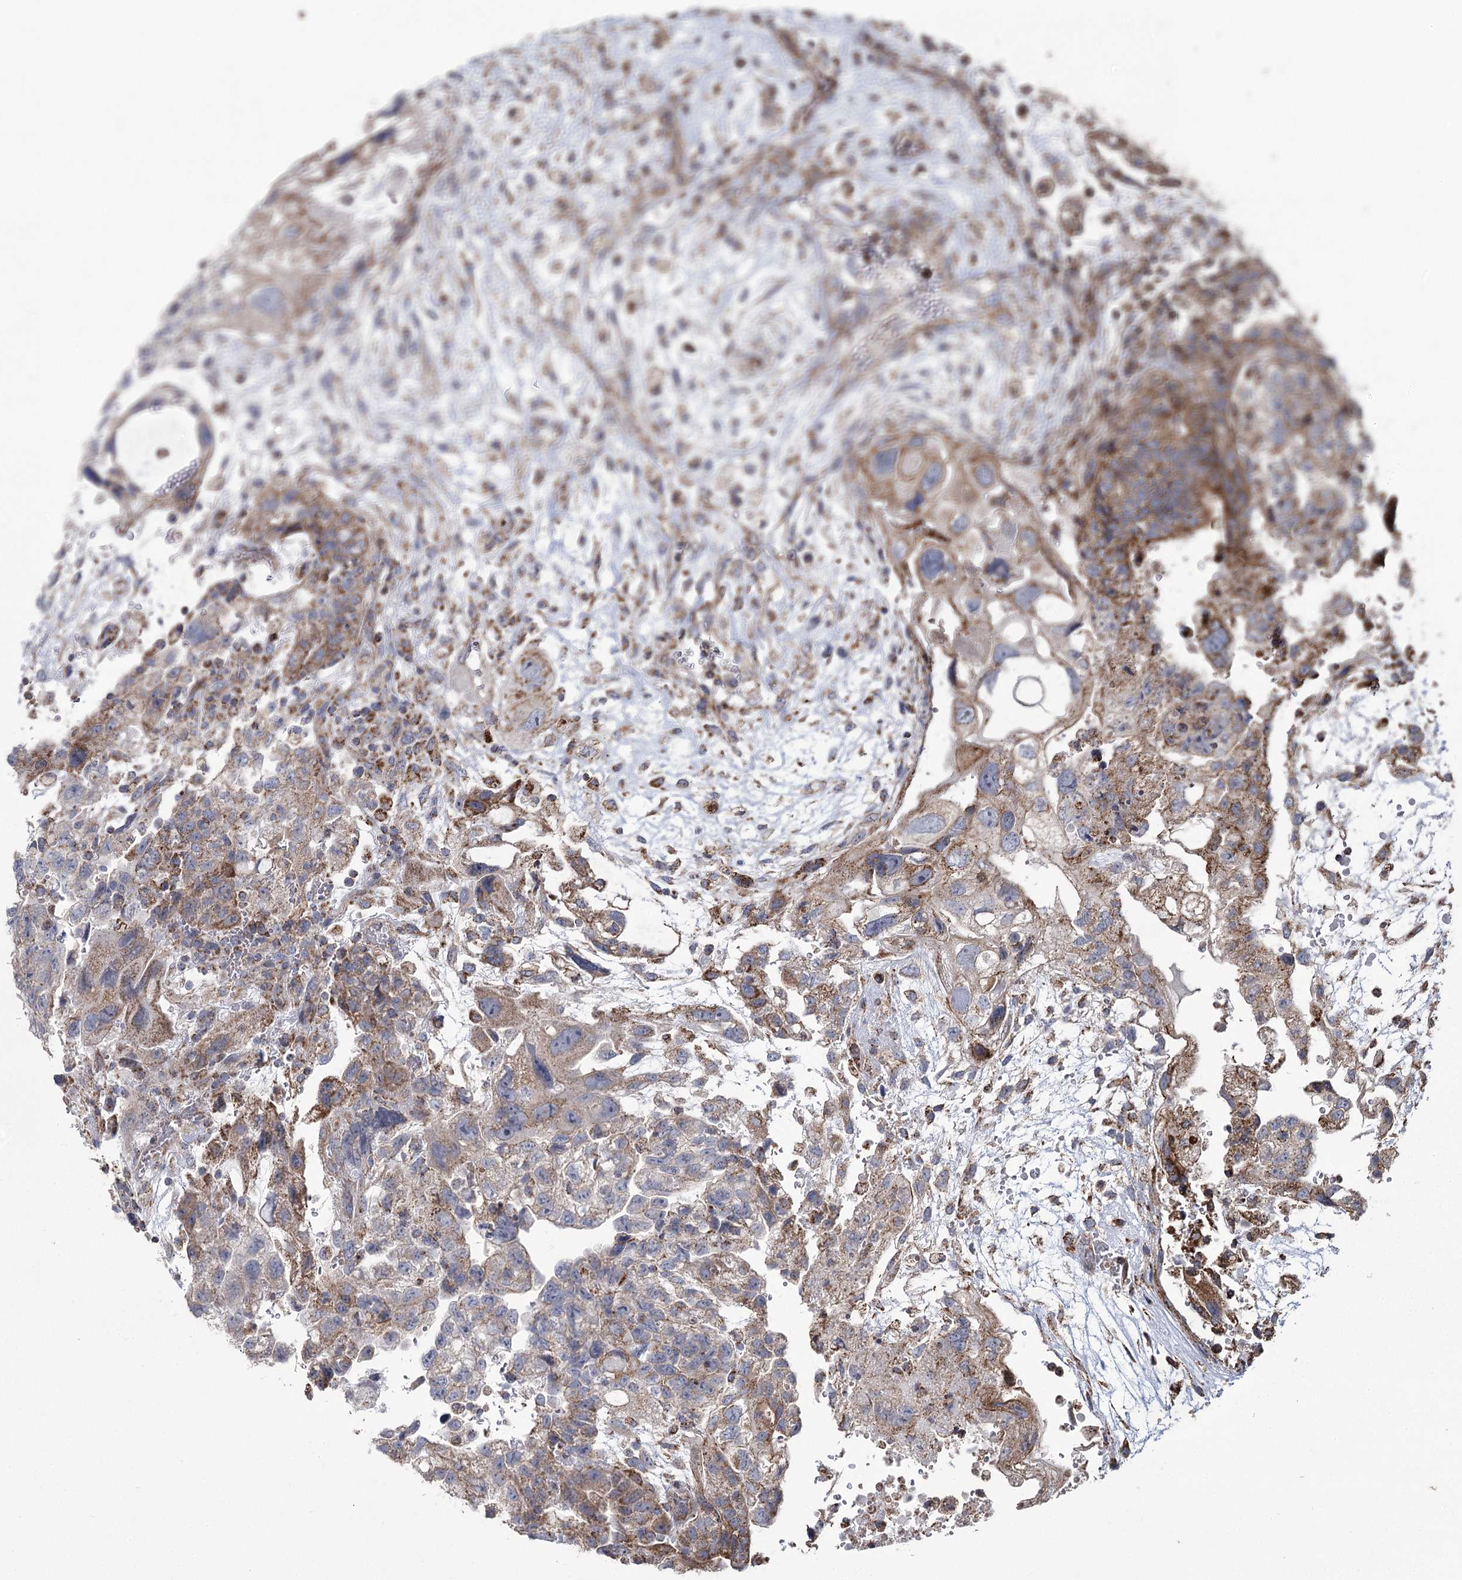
{"staining": {"intensity": "moderate", "quantity": ">75%", "location": "cytoplasmic/membranous"}, "tissue": "testis cancer", "cell_type": "Tumor cells", "image_type": "cancer", "snomed": [{"axis": "morphology", "description": "Carcinoma, Embryonal, NOS"}, {"axis": "topography", "description": "Testis"}], "caption": "Testis cancer stained with a brown dye exhibits moderate cytoplasmic/membranous positive staining in approximately >75% of tumor cells.", "gene": "RANBP3L", "patient": {"sex": "male", "age": 36}}